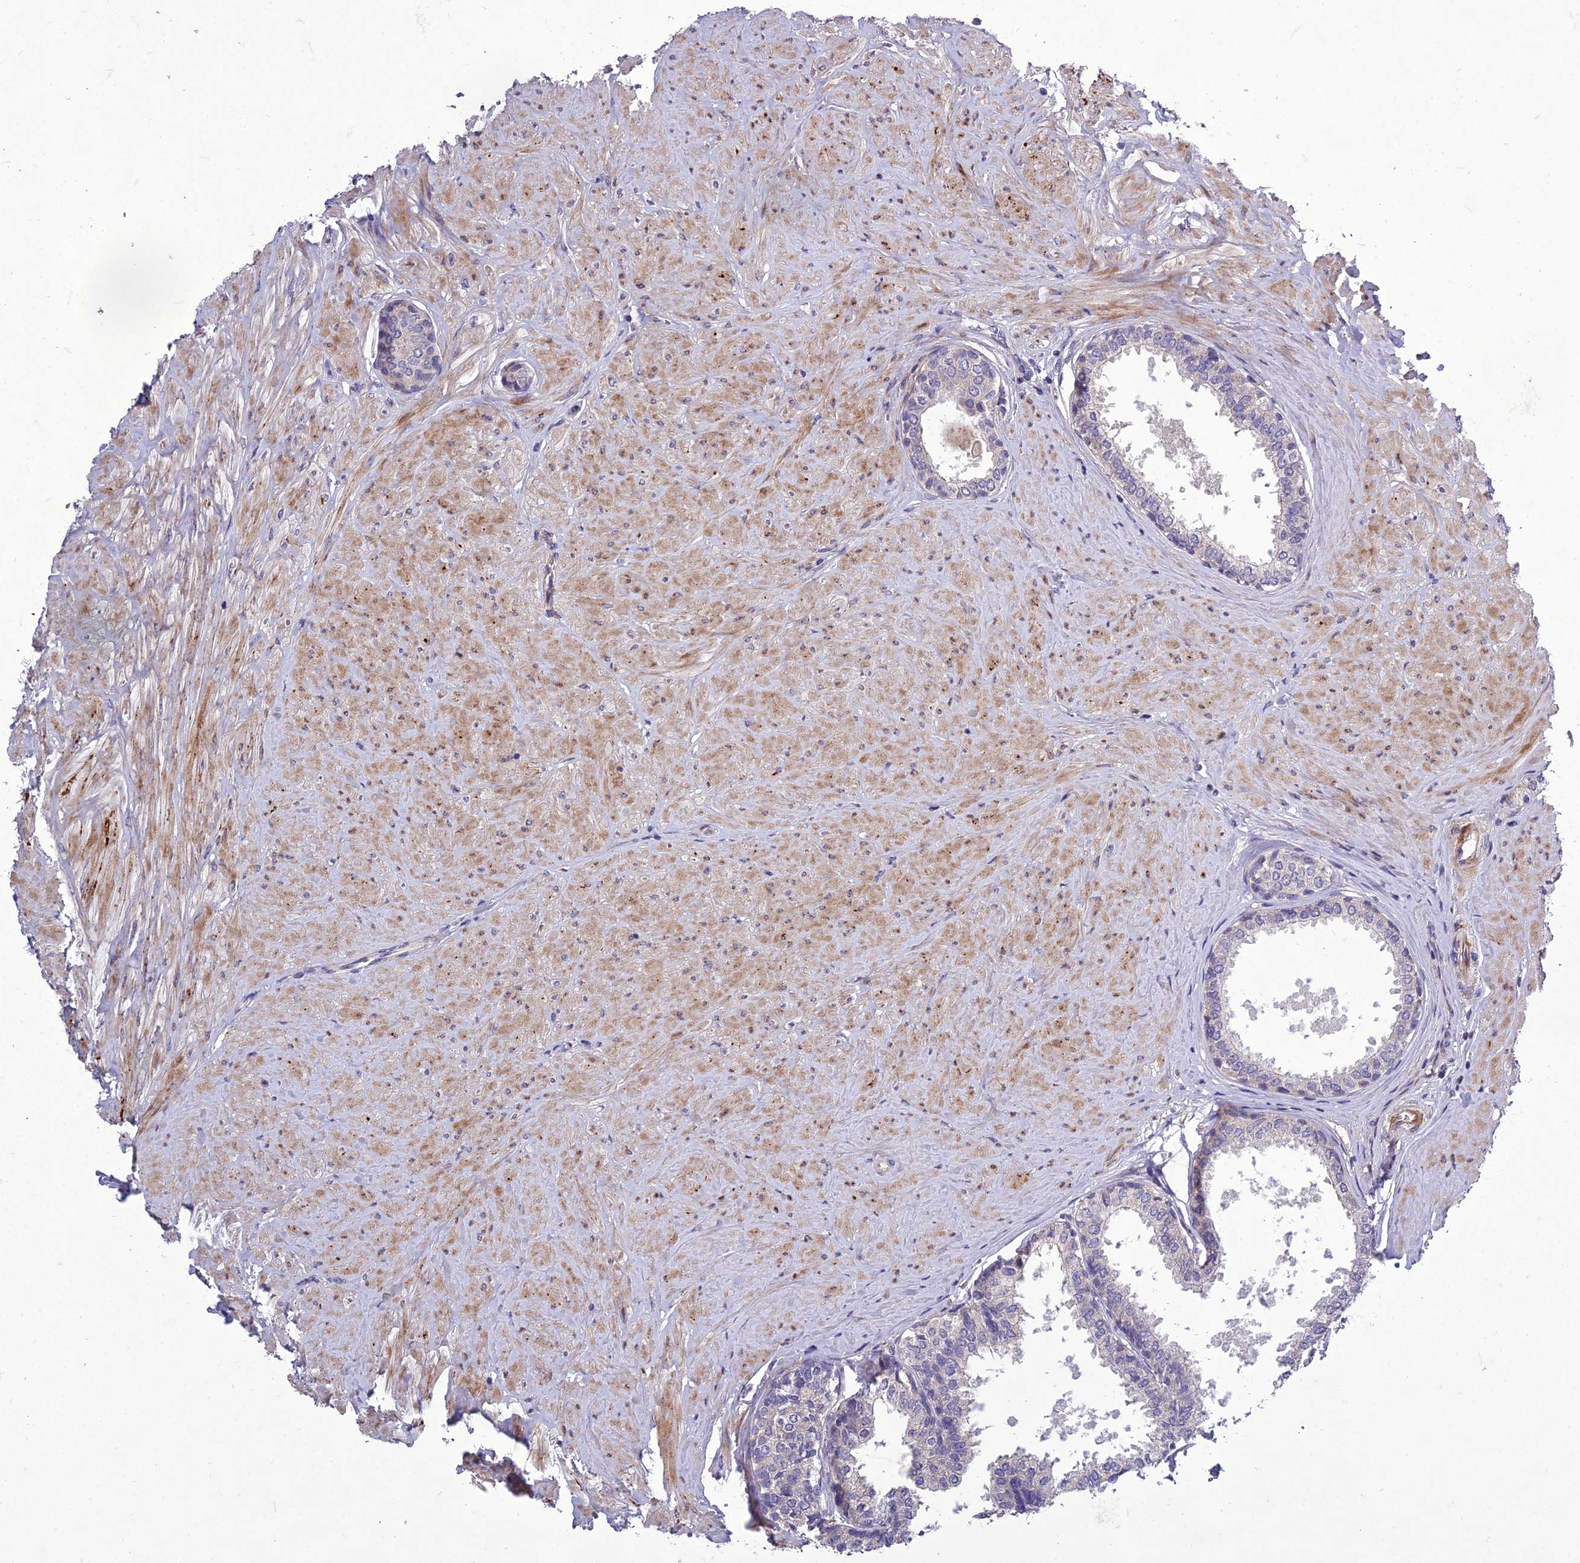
{"staining": {"intensity": "negative", "quantity": "none", "location": "none"}, "tissue": "prostate", "cell_type": "Glandular cells", "image_type": "normal", "snomed": [{"axis": "morphology", "description": "Normal tissue, NOS"}, {"axis": "topography", "description": "Prostate"}], "caption": "IHC image of unremarkable human prostate stained for a protein (brown), which reveals no expression in glandular cells.", "gene": "ADIPOR2", "patient": {"sex": "male", "age": 48}}